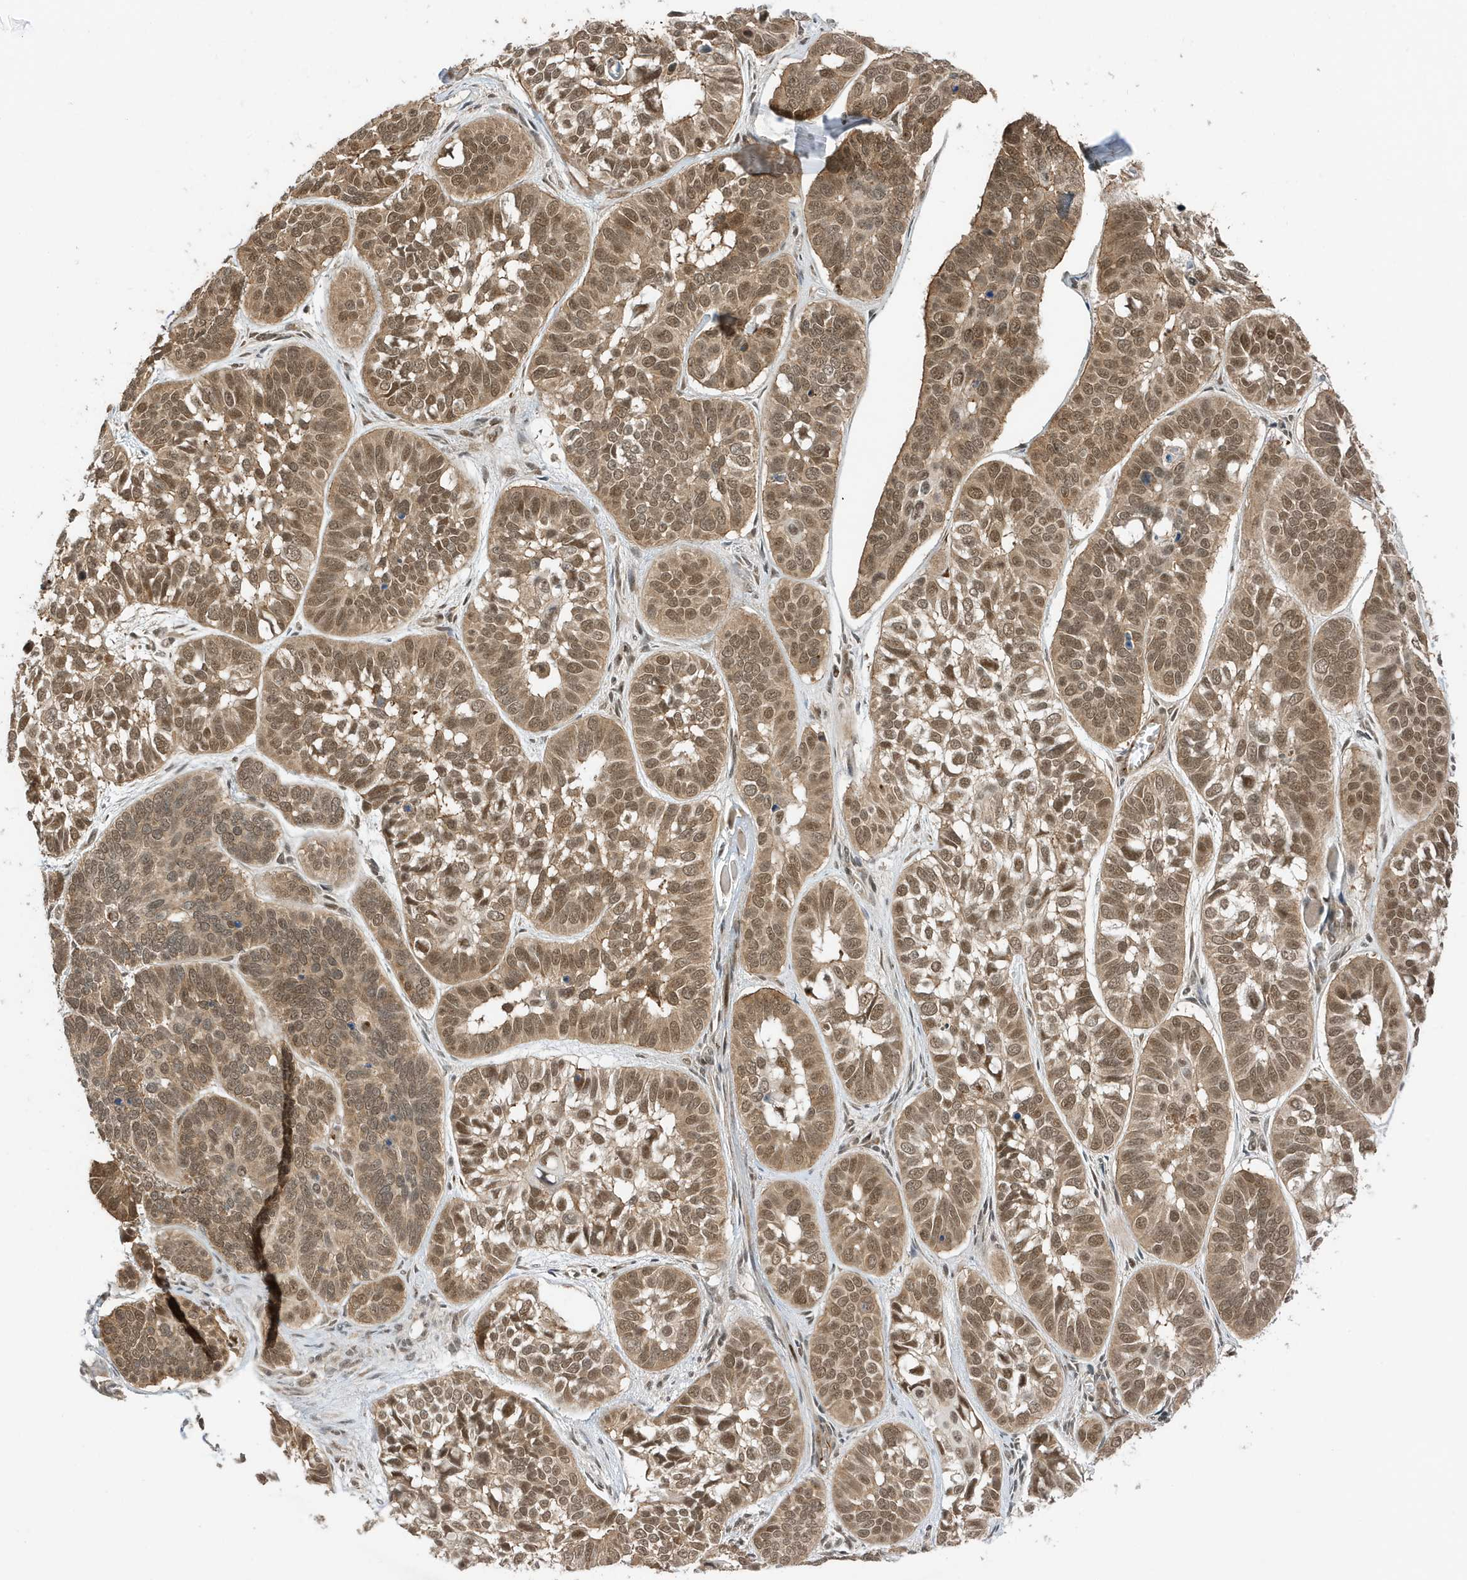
{"staining": {"intensity": "moderate", "quantity": ">75%", "location": "cytoplasmic/membranous,nuclear"}, "tissue": "skin cancer", "cell_type": "Tumor cells", "image_type": "cancer", "snomed": [{"axis": "morphology", "description": "Basal cell carcinoma"}, {"axis": "topography", "description": "Skin"}], "caption": "This is a photomicrograph of immunohistochemistry (IHC) staining of basal cell carcinoma (skin), which shows moderate positivity in the cytoplasmic/membranous and nuclear of tumor cells.", "gene": "MAST3", "patient": {"sex": "male", "age": 62}}